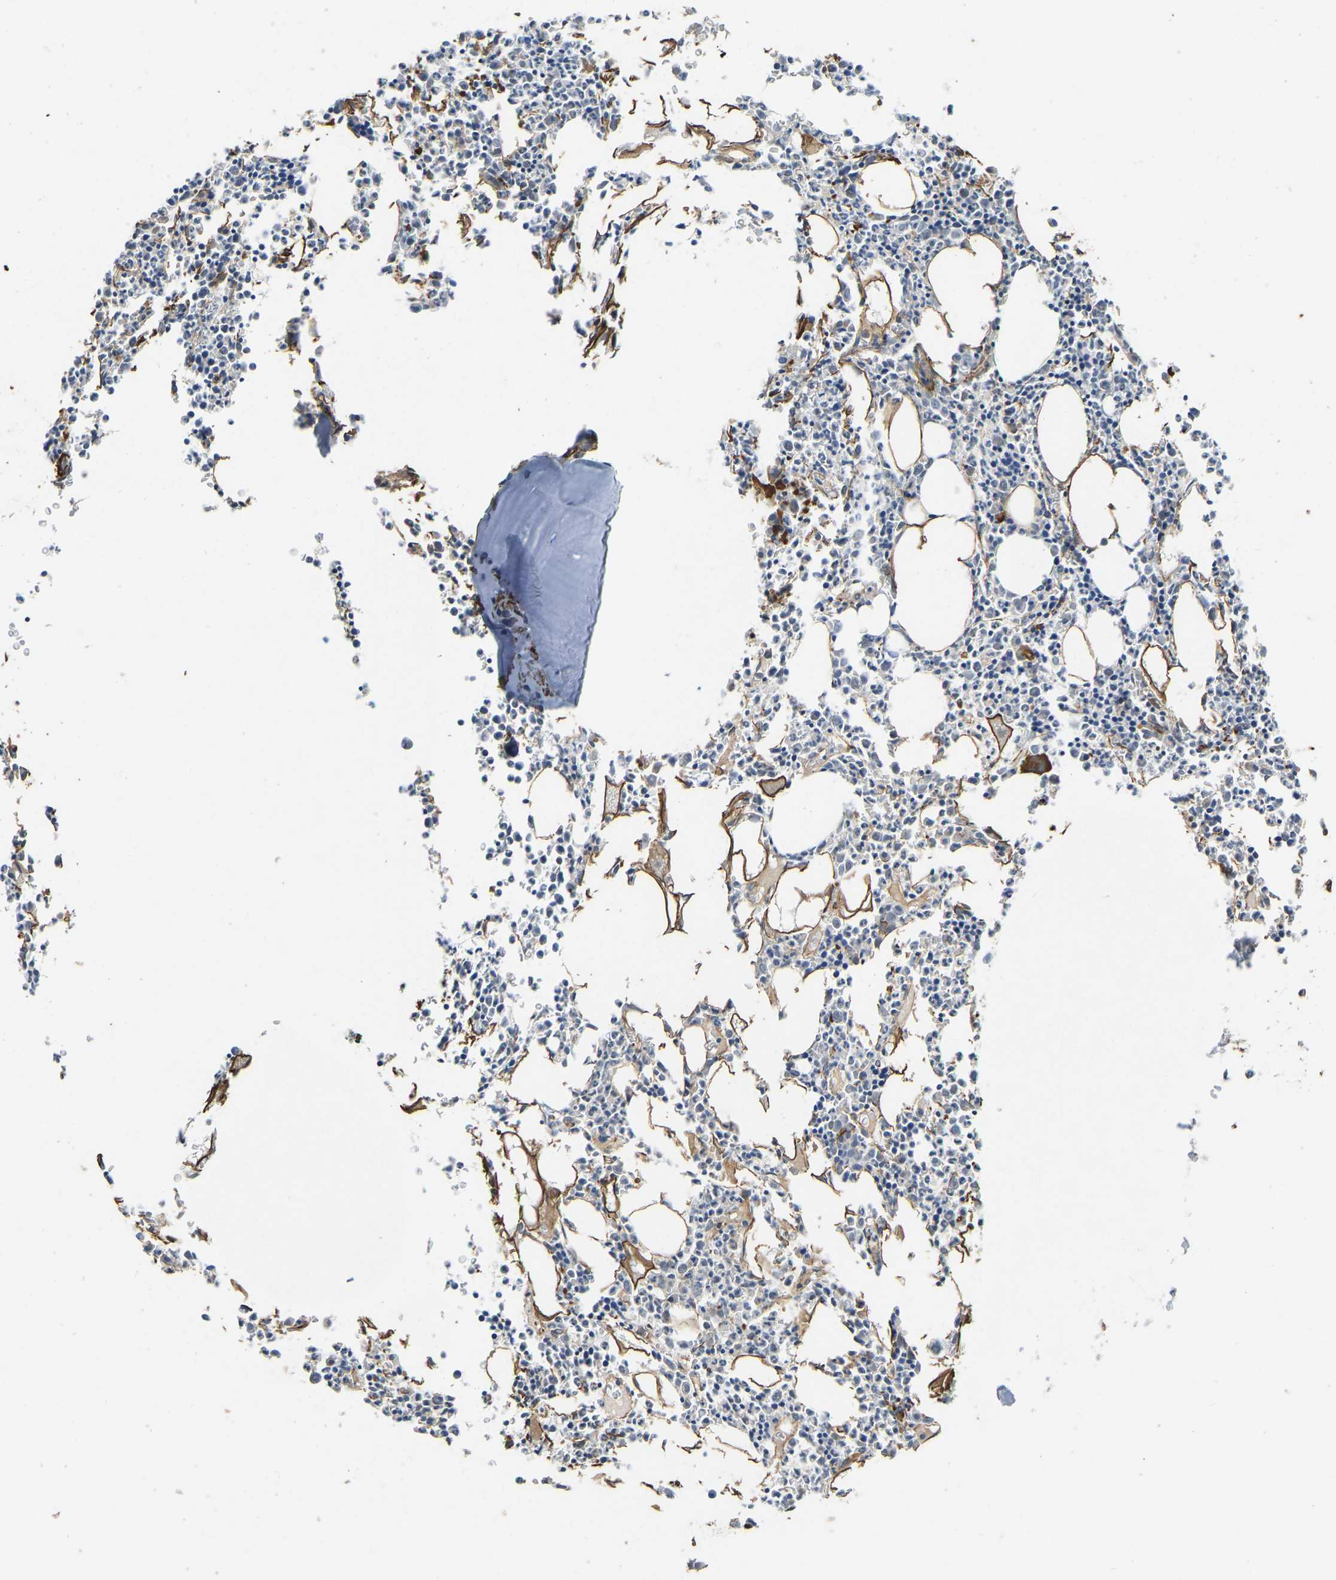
{"staining": {"intensity": "strong", "quantity": "<25%", "location": "cytoplasmic/membranous"}, "tissue": "bone marrow", "cell_type": "Hematopoietic cells", "image_type": "normal", "snomed": [{"axis": "morphology", "description": "Normal tissue, NOS"}, {"axis": "morphology", "description": "Inflammation, NOS"}, {"axis": "topography", "description": "Bone marrow"}], "caption": "Immunohistochemical staining of unremarkable human bone marrow exhibits strong cytoplasmic/membranous protein staining in approximately <25% of hematopoietic cells. The protein is stained brown, and the nuclei are stained in blue (DAB (3,3'-diaminobenzidine) IHC with brightfield microscopy, high magnification).", "gene": "NMB", "patient": {"sex": "female", "age": 40}}